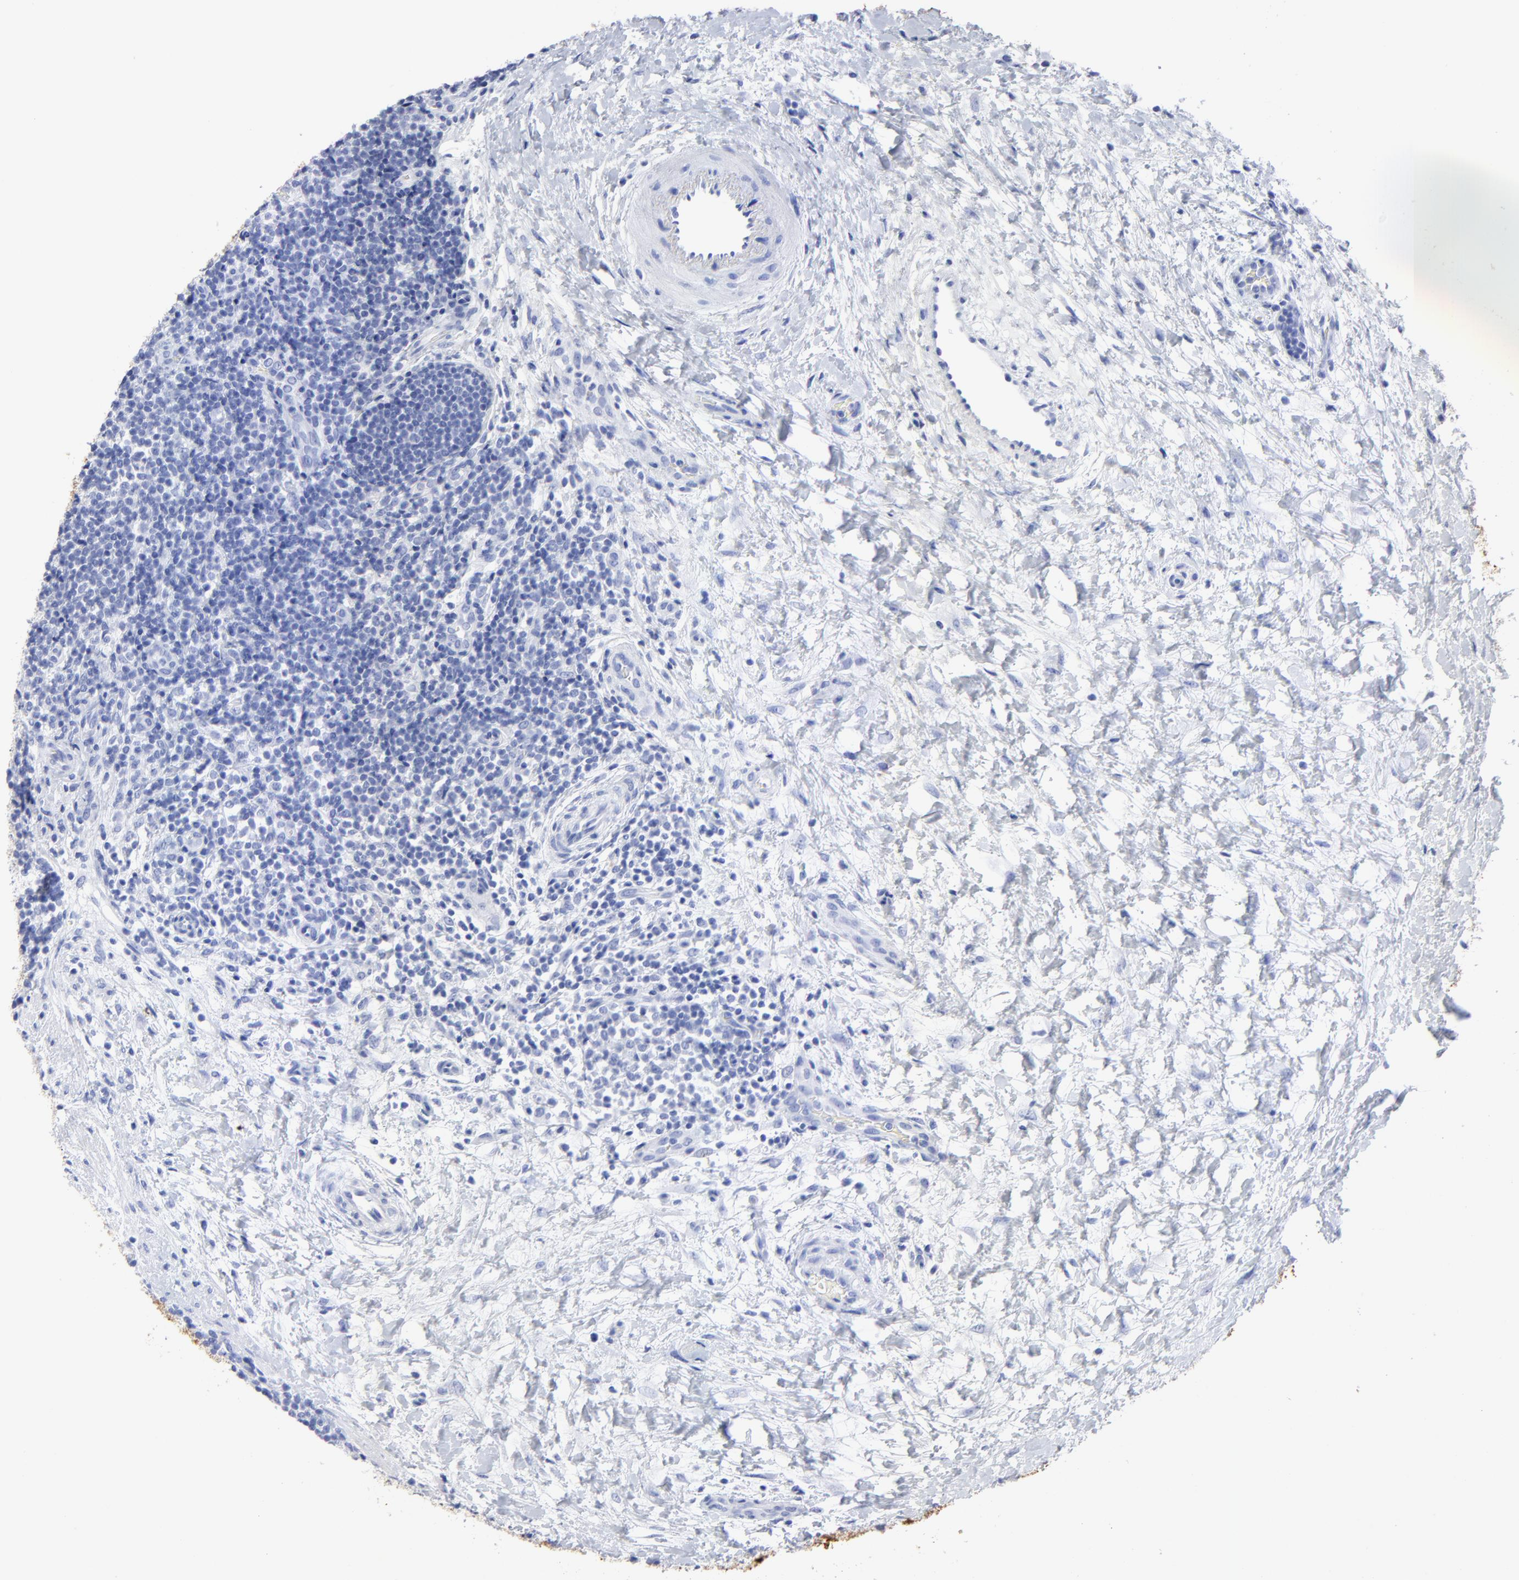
{"staining": {"intensity": "negative", "quantity": "none", "location": "none"}, "tissue": "lymphoma", "cell_type": "Tumor cells", "image_type": "cancer", "snomed": [{"axis": "morphology", "description": "Malignant lymphoma, non-Hodgkin's type, Low grade"}, {"axis": "topography", "description": "Lymph node"}], "caption": "Malignant lymphoma, non-Hodgkin's type (low-grade) was stained to show a protein in brown. There is no significant expression in tumor cells.", "gene": "ACY1", "patient": {"sex": "female", "age": 76}}